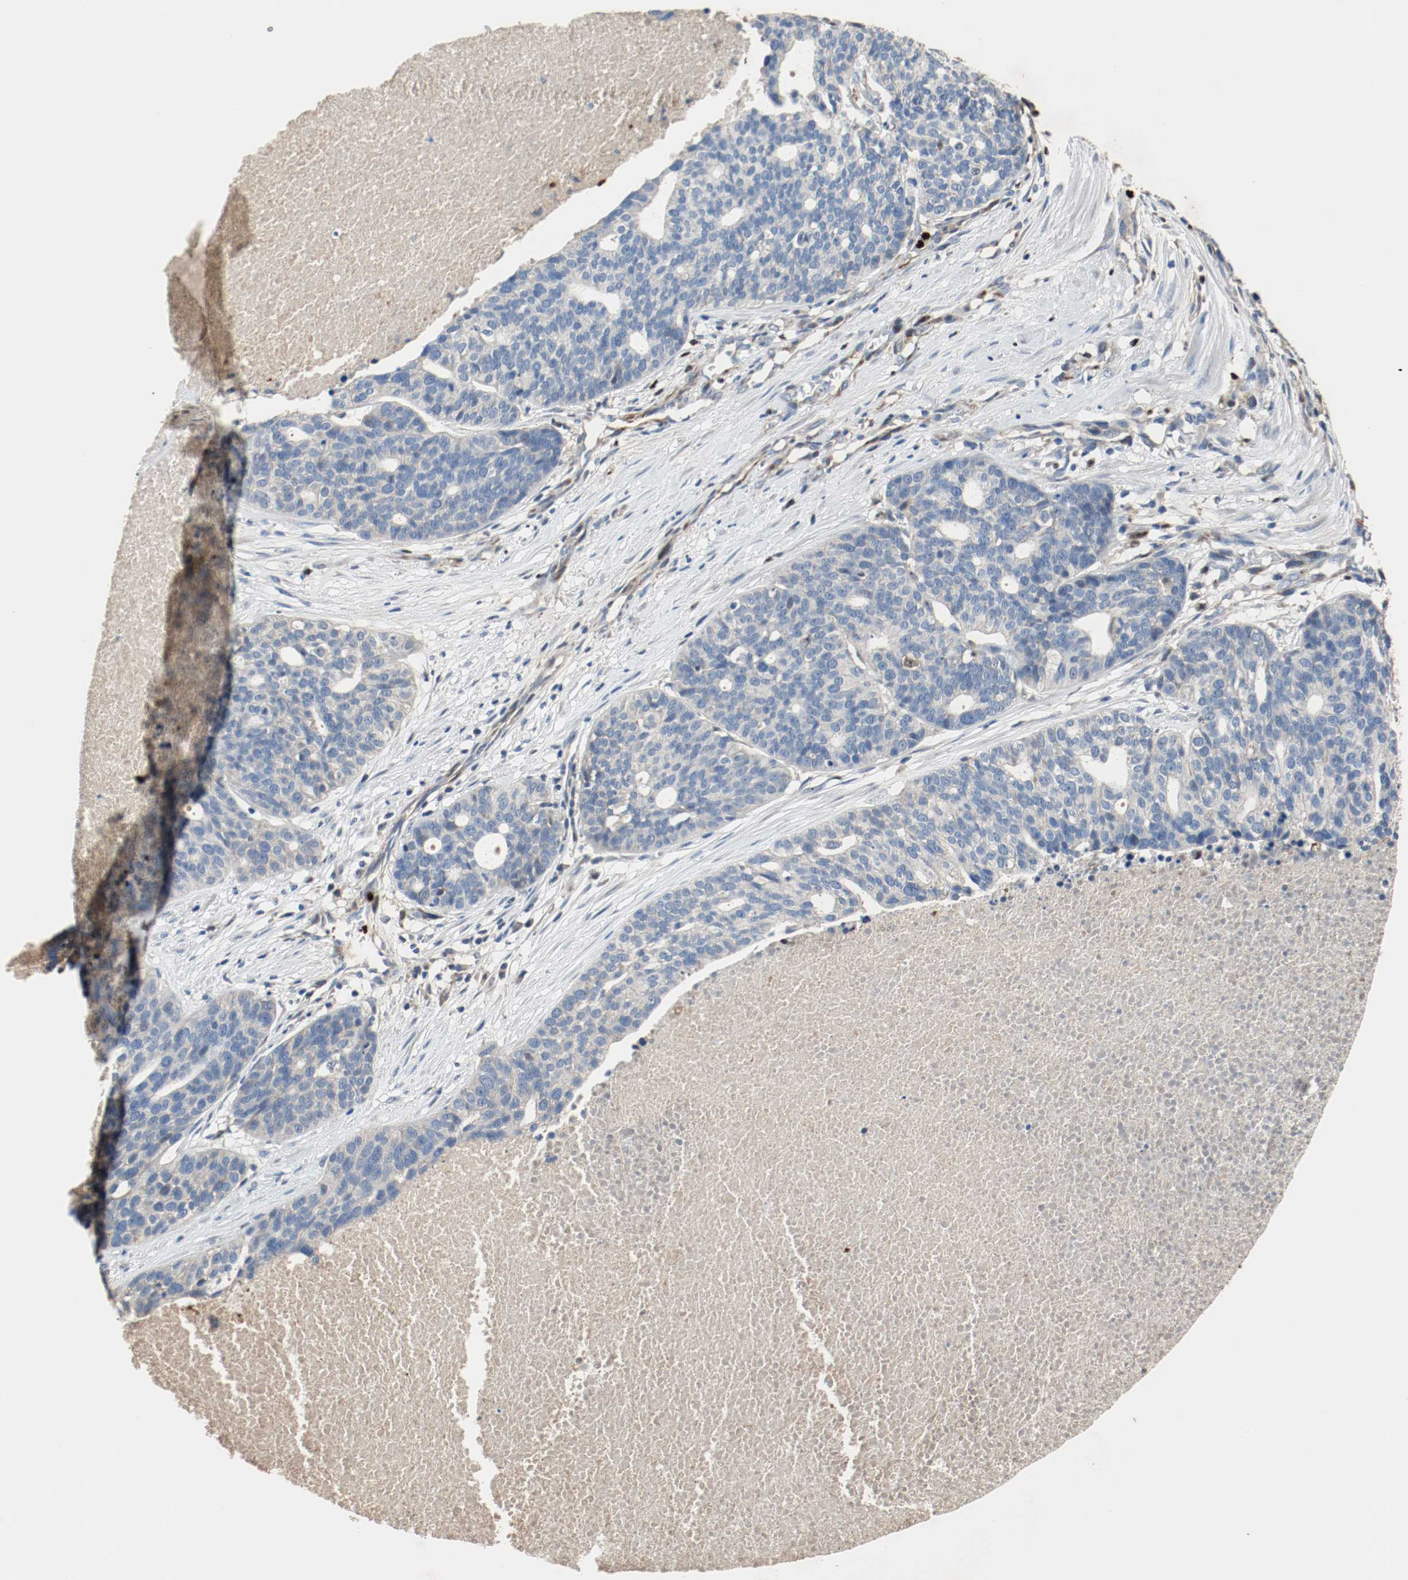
{"staining": {"intensity": "negative", "quantity": "none", "location": "none"}, "tissue": "ovarian cancer", "cell_type": "Tumor cells", "image_type": "cancer", "snomed": [{"axis": "morphology", "description": "Cystadenocarcinoma, serous, NOS"}, {"axis": "topography", "description": "Ovary"}], "caption": "High magnification brightfield microscopy of serous cystadenocarcinoma (ovarian) stained with DAB (3,3'-diaminobenzidine) (brown) and counterstained with hematoxylin (blue): tumor cells show no significant positivity.", "gene": "BLK", "patient": {"sex": "female", "age": 59}}